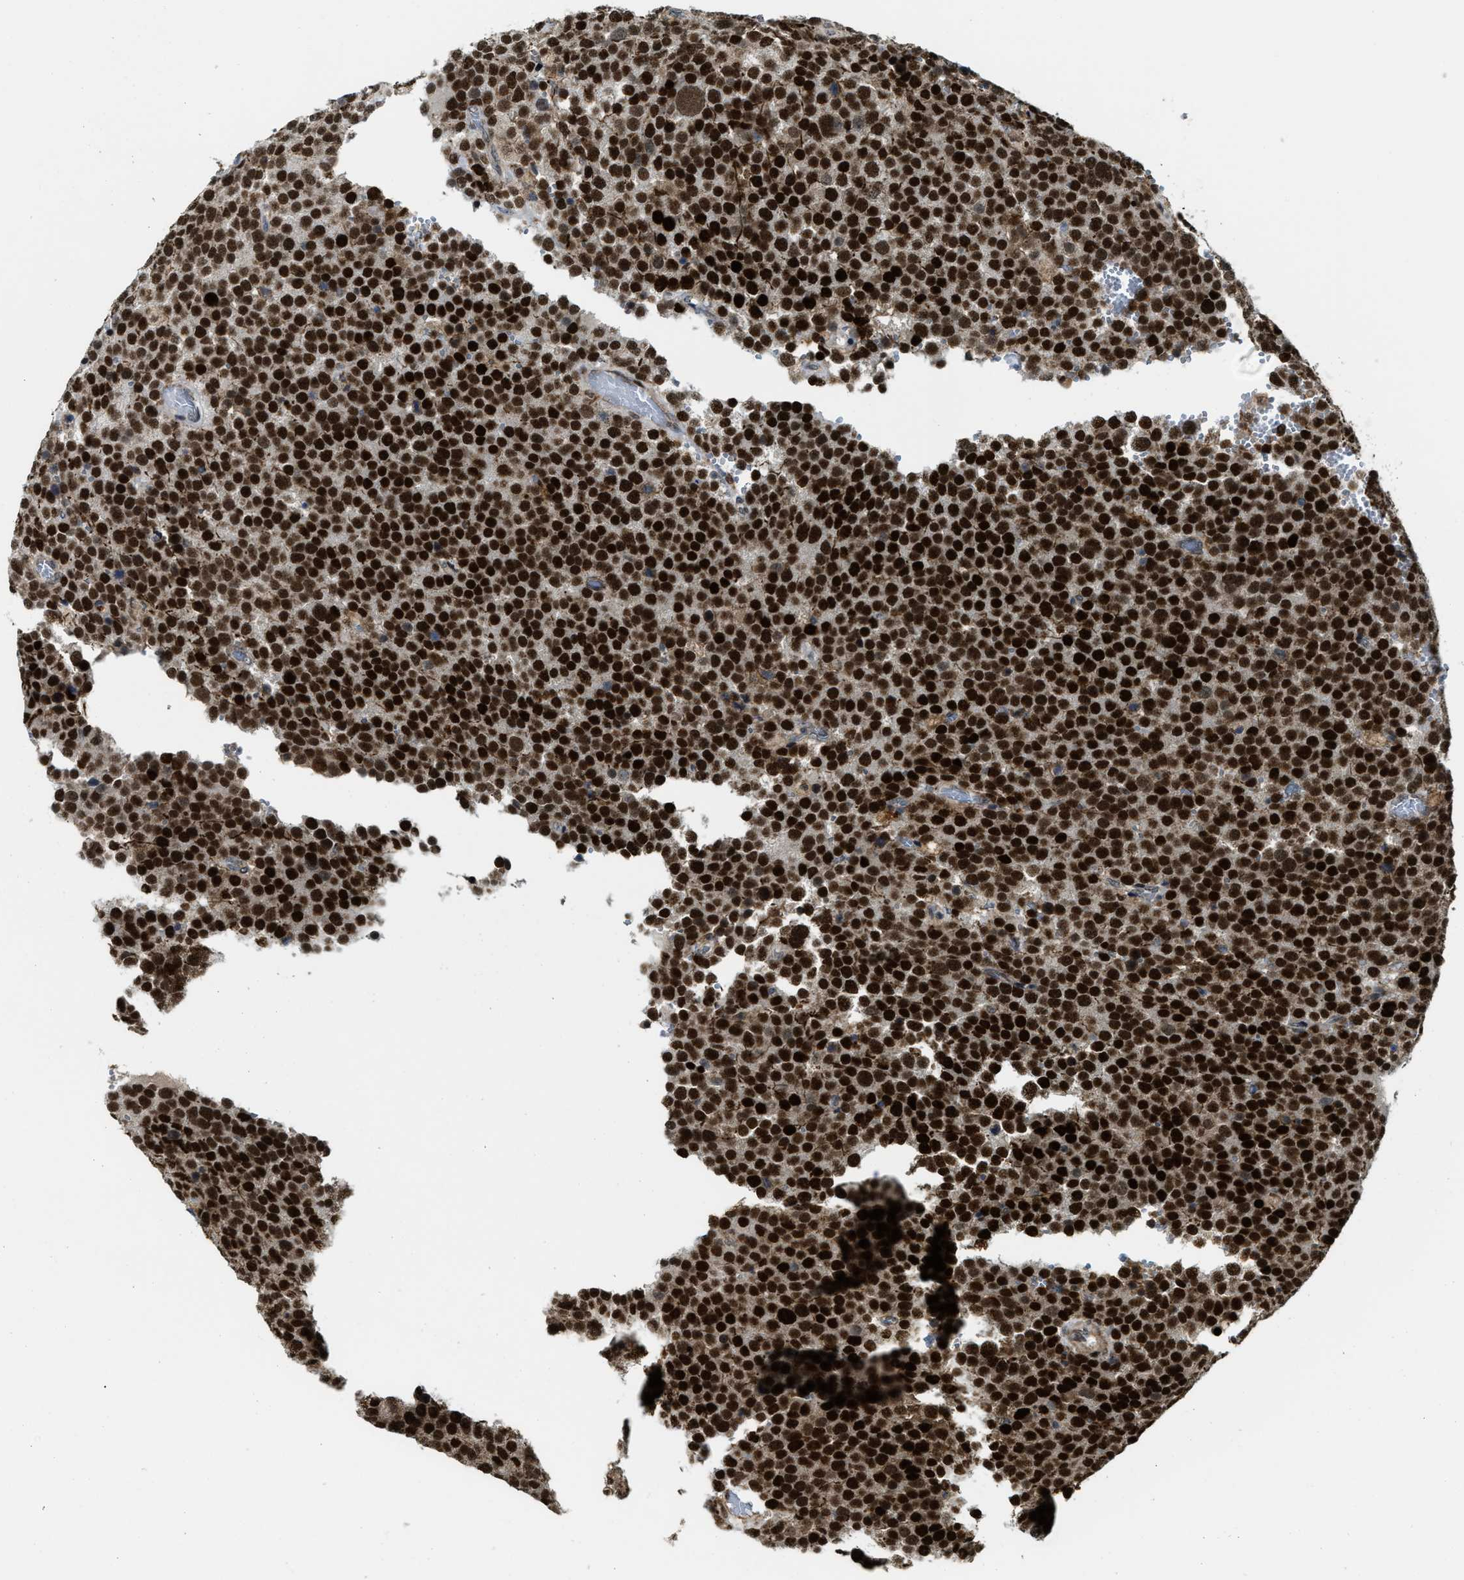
{"staining": {"intensity": "strong", "quantity": ">75%", "location": "nuclear"}, "tissue": "testis cancer", "cell_type": "Tumor cells", "image_type": "cancer", "snomed": [{"axis": "morphology", "description": "Normal tissue, NOS"}, {"axis": "morphology", "description": "Seminoma, NOS"}, {"axis": "topography", "description": "Testis"}], "caption": "Testis seminoma stained for a protein displays strong nuclear positivity in tumor cells. (IHC, brightfield microscopy, high magnification).", "gene": "ZNF250", "patient": {"sex": "male", "age": 71}}